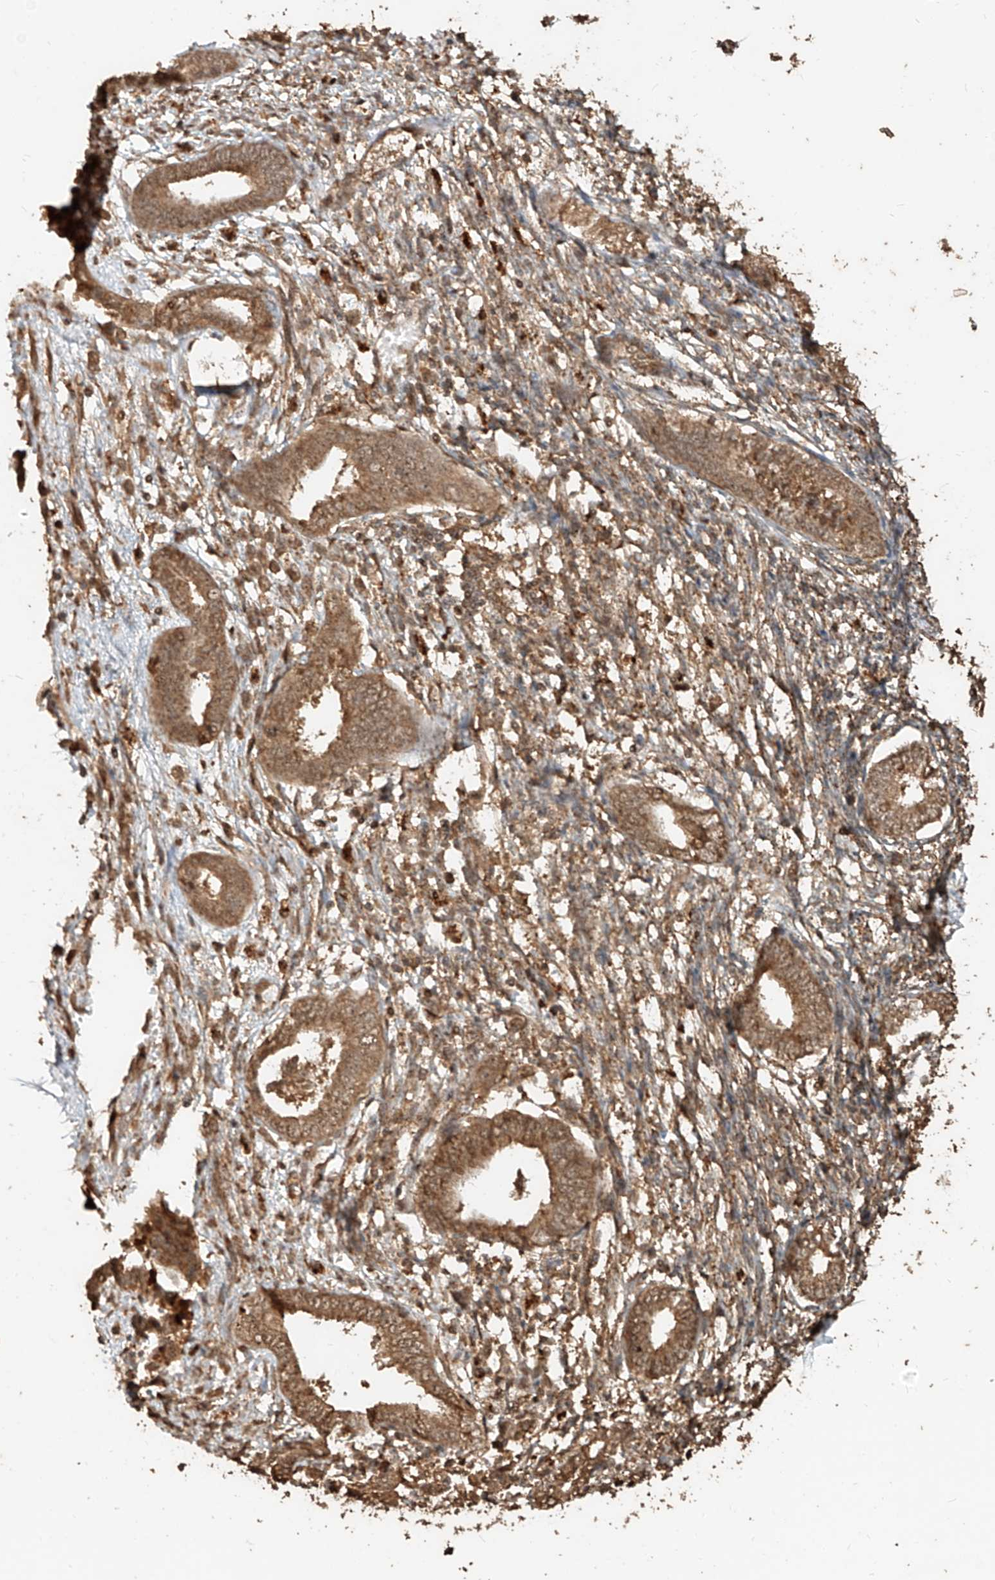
{"staining": {"intensity": "moderate", "quantity": "<25%", "location": "cytoplasmic/membranous"}, "tissue": "endometrium", "cell_type": "Cells in endometrial stroma", "image_type": "normal", "snomed": [{"axis": "morphology", "description": "Normal tissue, NOS"}, {"axis": "topography", "description": "Endometrium"}], "caption": "This is a histology image of IHC staining of unremarkable endometrium, which shows moderate staining in the cytoplasmic/membranous of cells in endometrial stroma.", "gene": "ZNF660", "patient": {"sex": "female", "age": 56}}